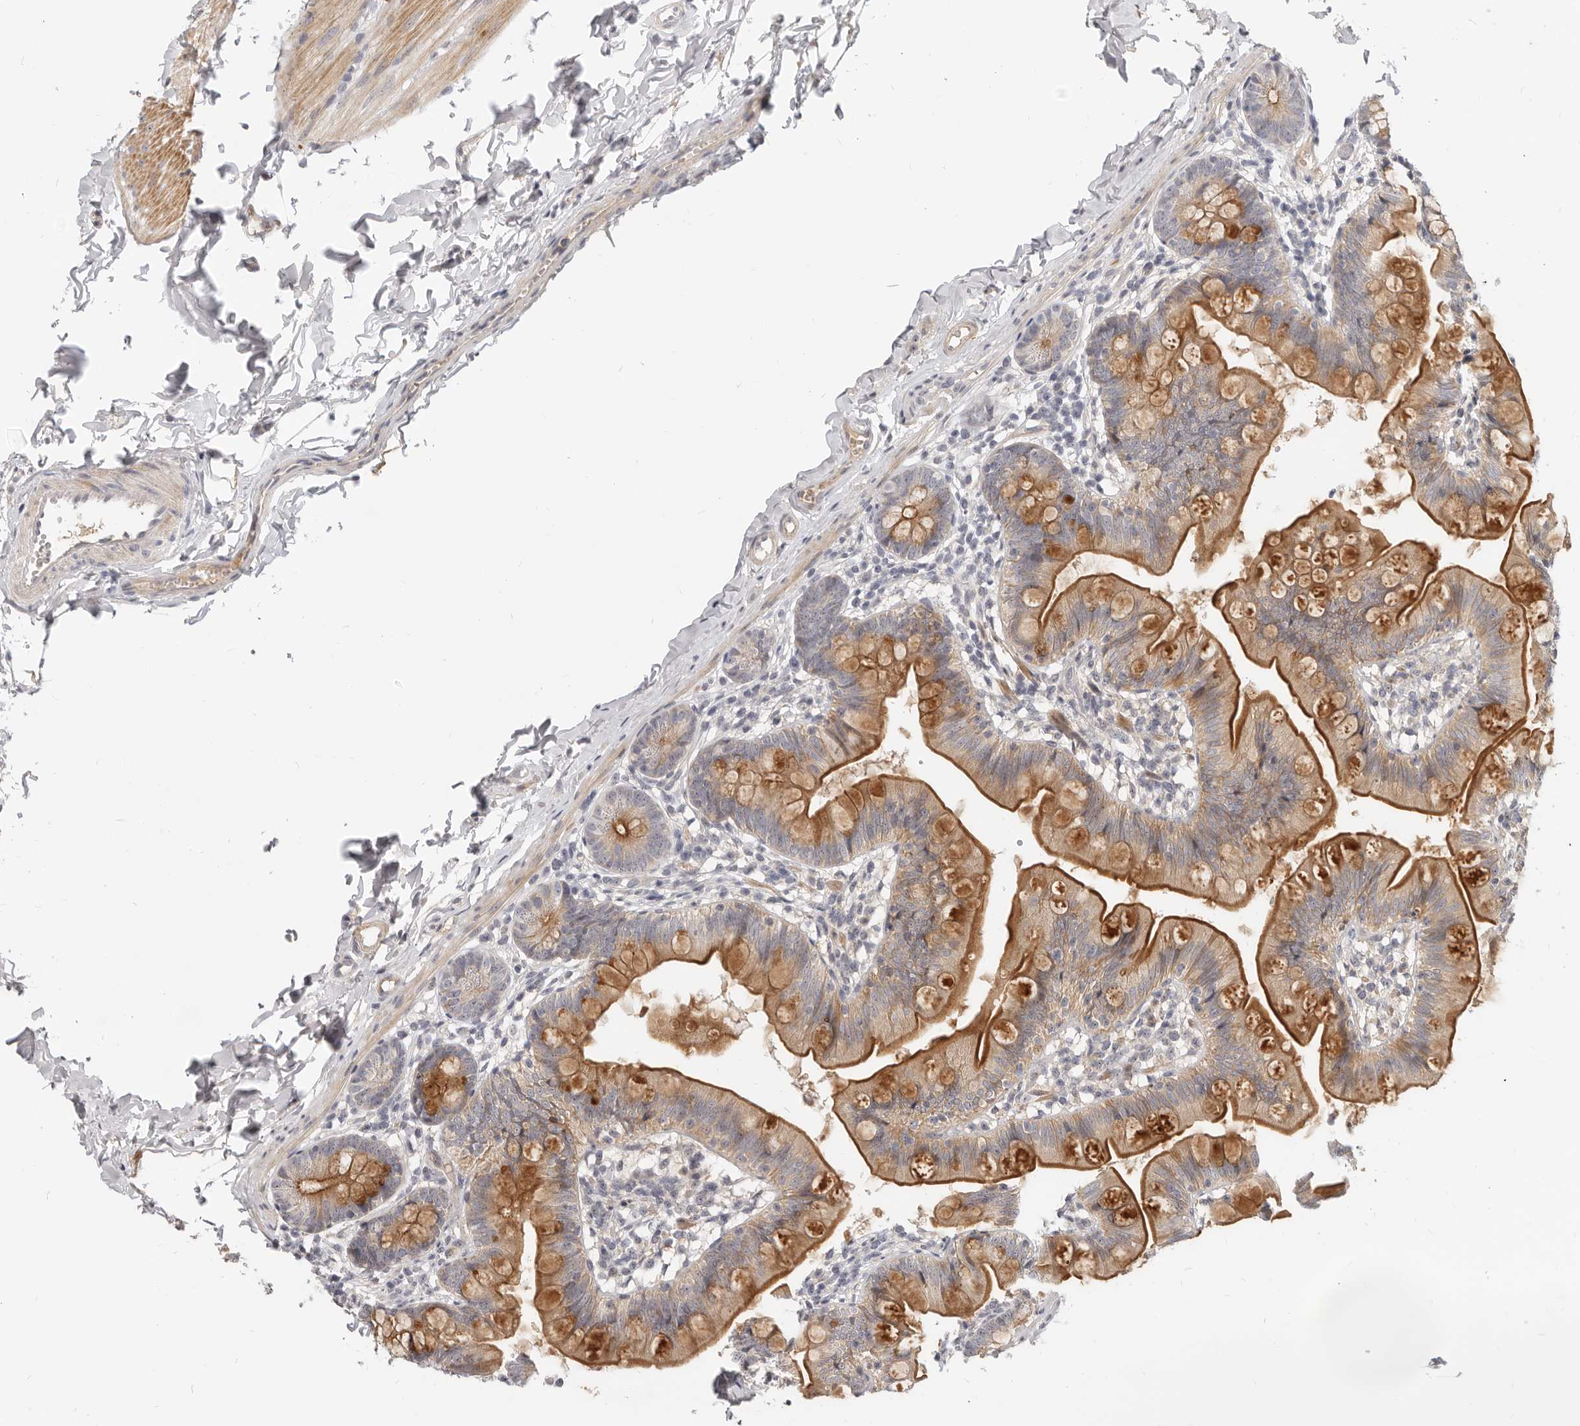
{"staining": {"intensity": "strong", "quantity": ">75%", "location": "cytoplasmic/membranous"}, "tissue": "small intestine", "cell_type": "Glandular cells", "image_type": "normal", "snomed": [{"axis": "morphology", "description": "Normal tissue, NOS"}, {"axis": "topography", "description": "Small intestine"}], "caption": "An image showing strong cytoplasmic/membranous expression in about >75% of glandular cells in benign small intestine, as visualized by brown immunohistochemical staining.", "gene": "MICALL2", "patient": {"sex": "male", "age": 7}}